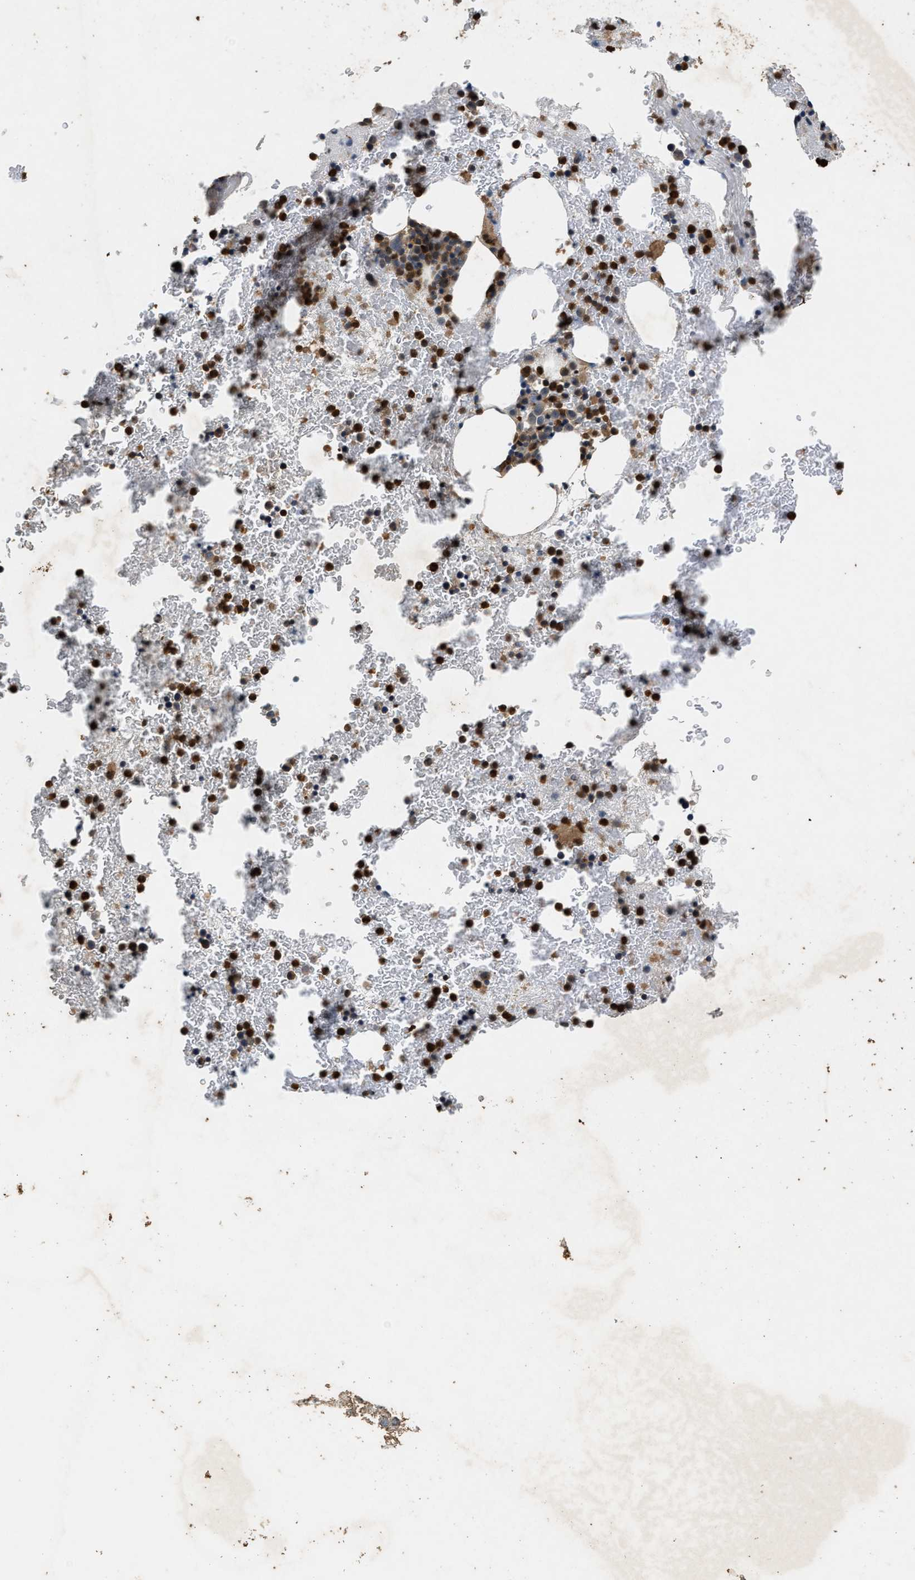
{"staining": {"intensity": "strong", "quantity": "25%-75%", "location": "cytoplasmic/membranous"}, "tissue": "bone marrow", "cell_type": "Hematopoietic cells", "image_type": "normal", "snomed": [{"axis": "morphology", "description": "Normal tissue, NOS"}, {"axis": "morphology", "description": "Inflammation, NOS"}, {"axis": "topography", "description": "Bone marrow"}], "caption": "Hematopoietic cells reveal high levels of strong cytoplasmic/membranous expression in approximately 25%-75% of cells in normal human bone marrow.", "gene": "CHUK", "patient": {"sex": "male", "age": 63}}